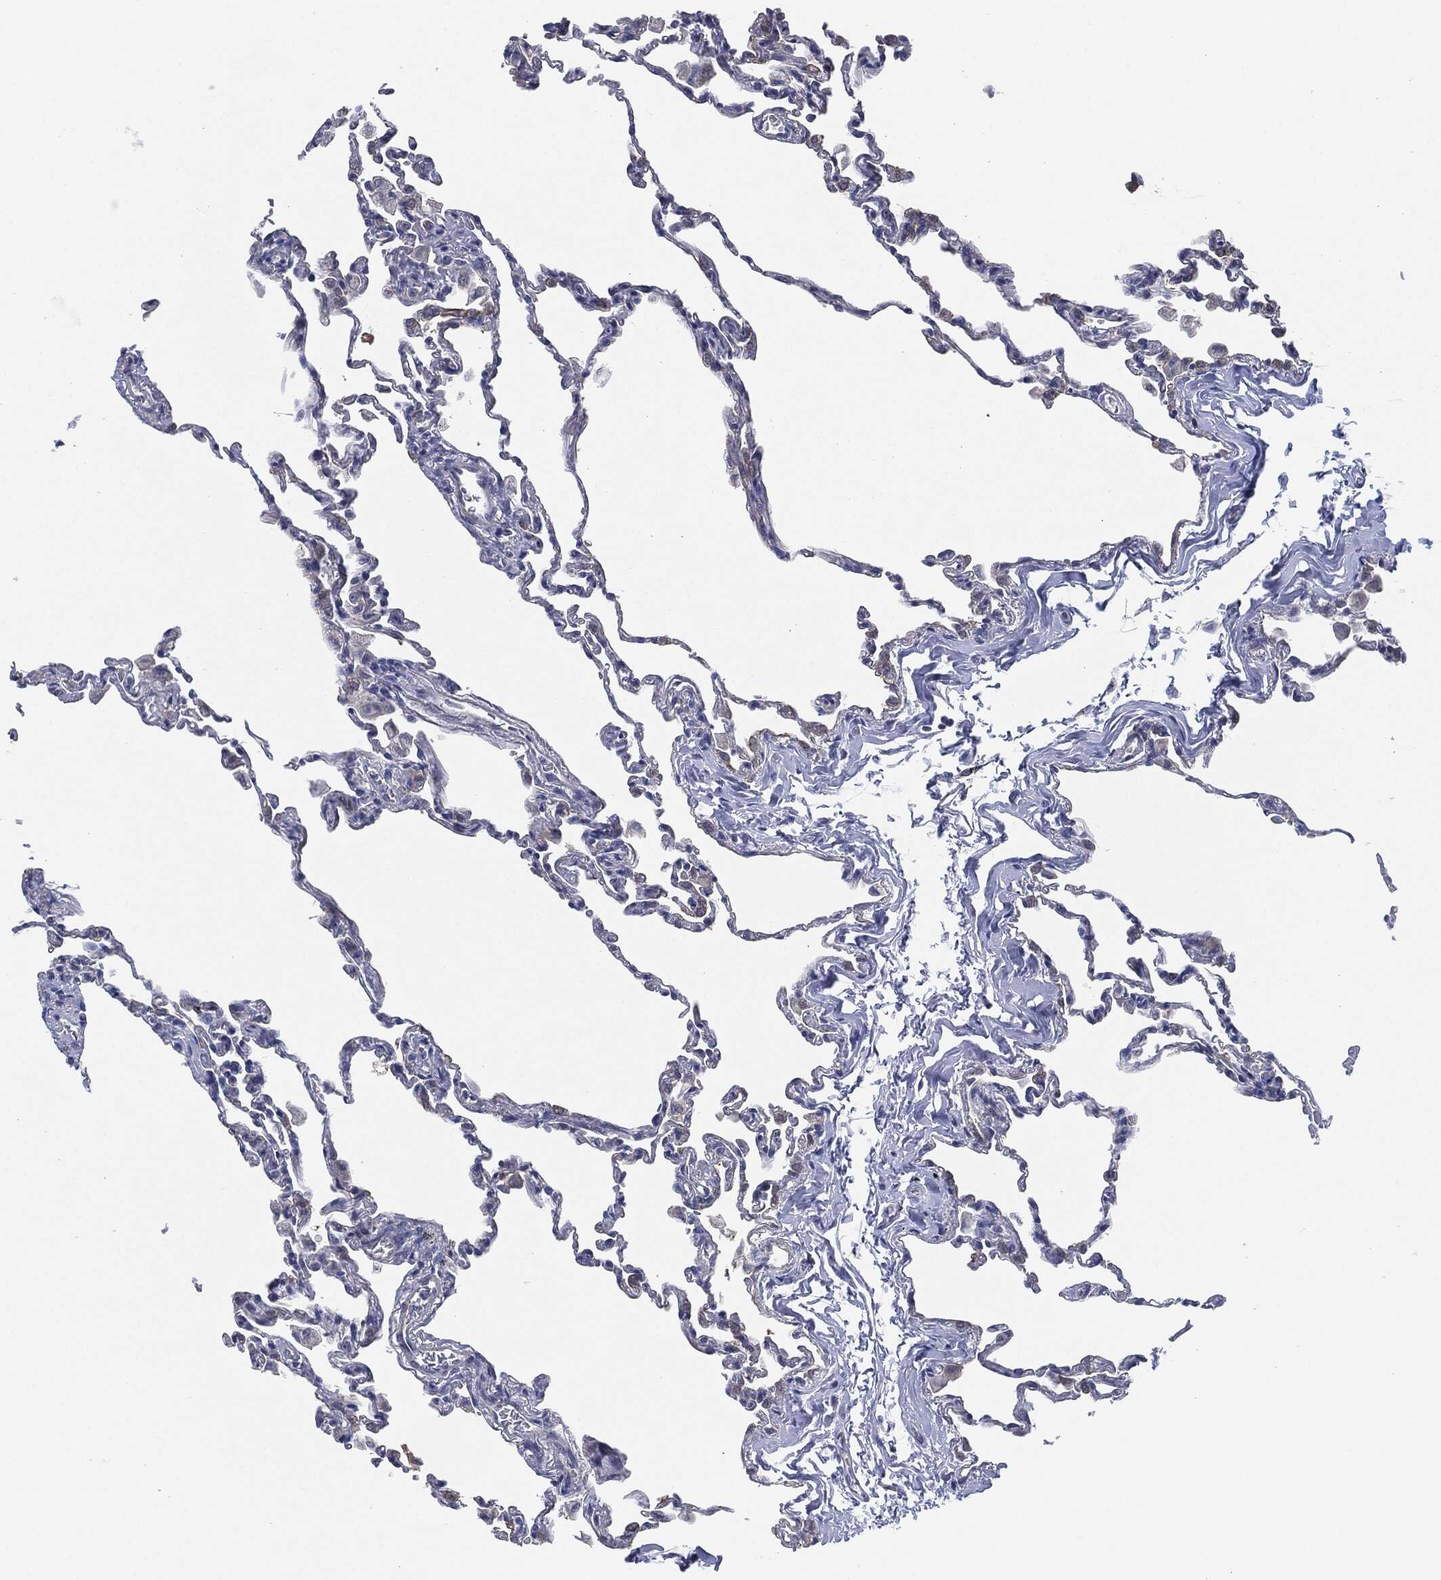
{"staining": {"intensity": "negative", "quantity": "none", "location": "none"}, "tissue": "lung", "cell_type": "Alveolar cells", "image_type": "normal", "snomed": [{"axis": "morphology", "description": "Normal tissue, NOS"}, {"axis": "topography", "description": "Lung"}], "caption": "A photomicrograph of lung stained for a protein exhibits no brown staining in alveolar cells.", "gene": "SHROOM2", "patient": {"sex": "female", "age": 57}}